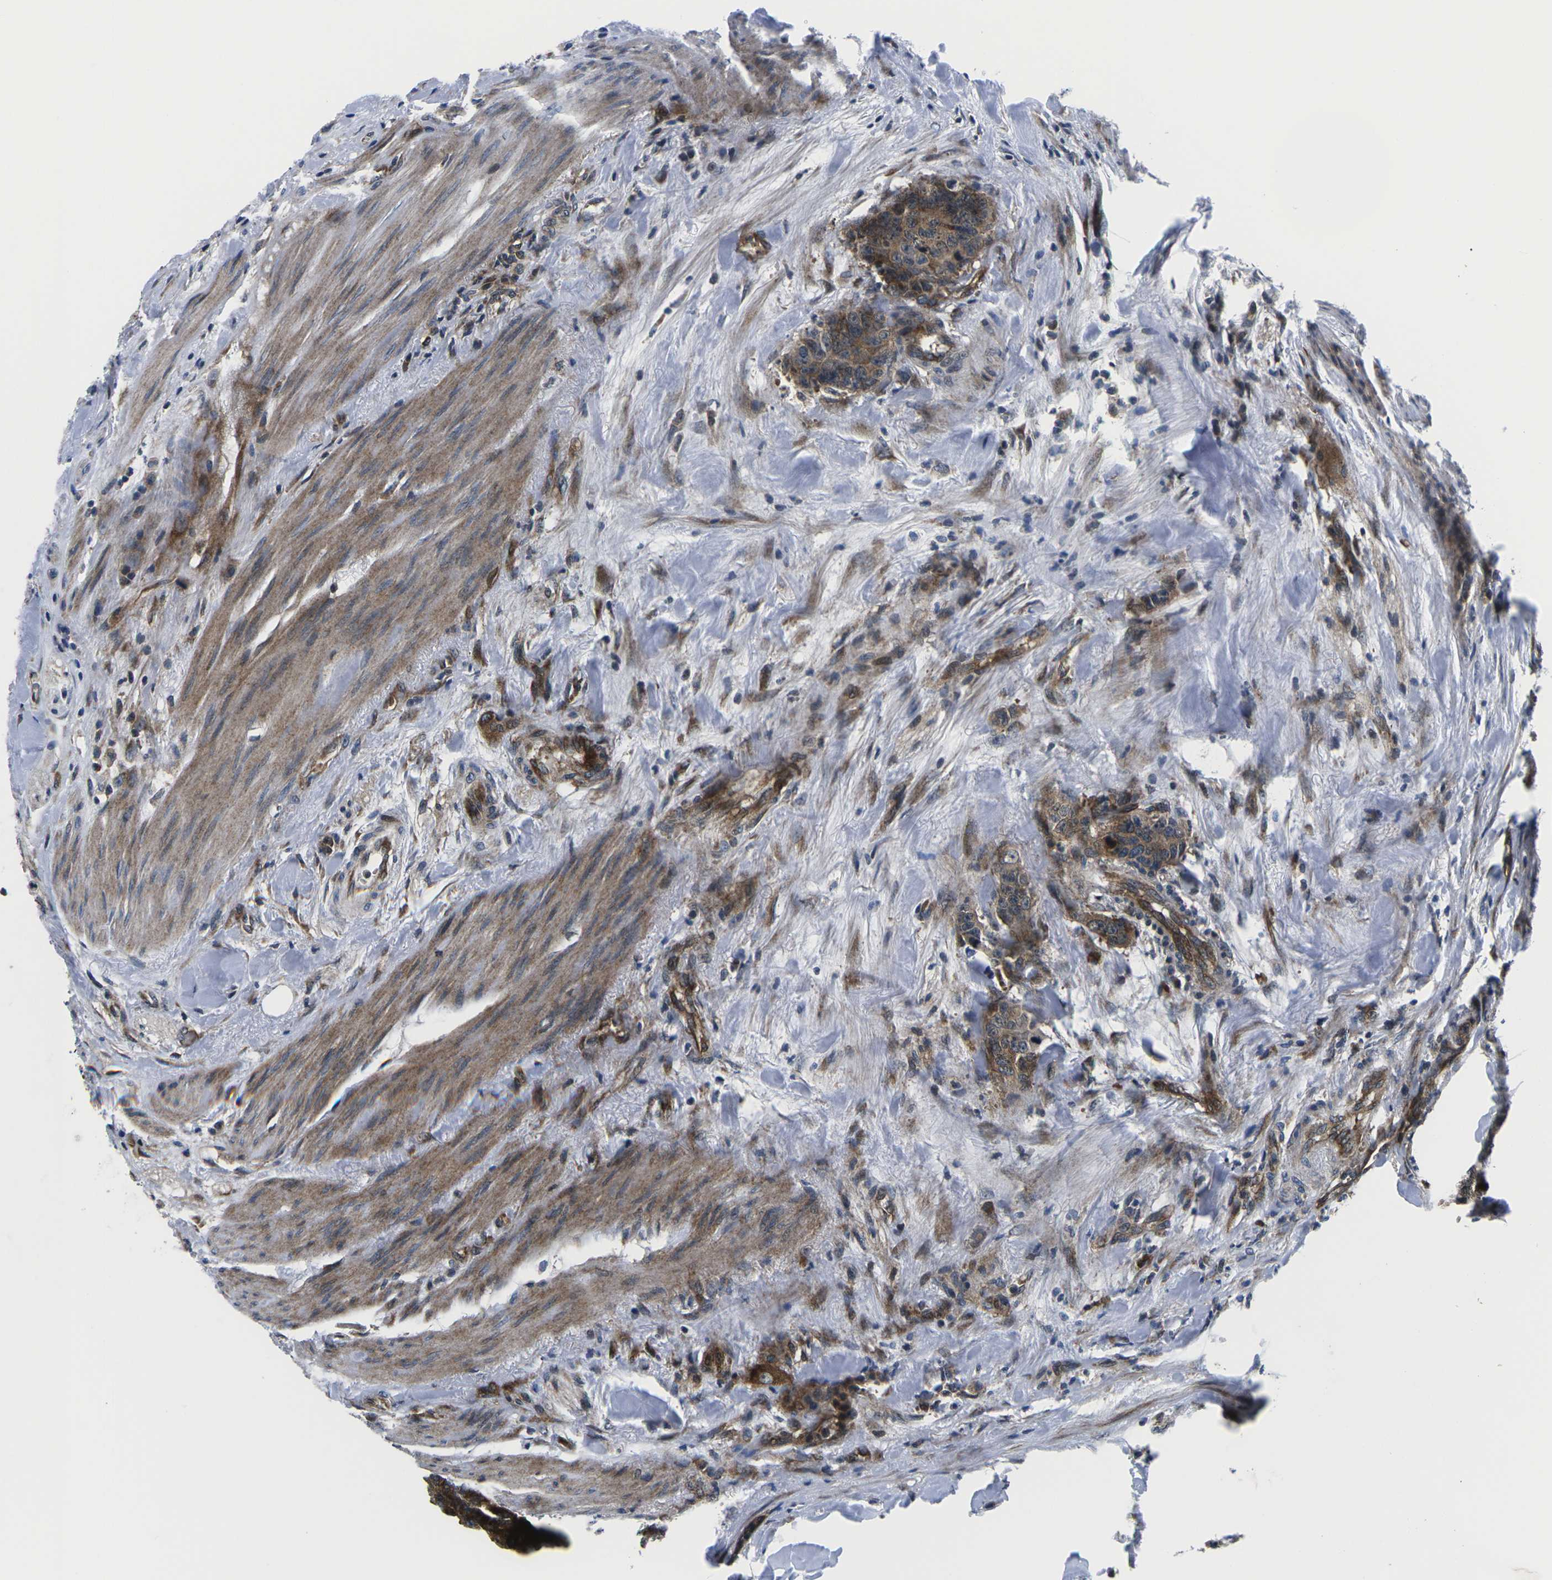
{"staining": {"intensity": "moderate", "quantity": ">75%", "location": "cytoplasmic/membranous"}, "tissue": "colorectal cancer", "cell_type": "Tumor cells", "image_type": "cancer", "snomed": [{"axis": "morphology", "description": "Adenocarcinoma, NOS"}, {"axis": "topography", "description": "Colon"}], "caption": "IHC (DAB) staining of human colorectal adenocarcinoma shows moderate cytoplasmic/membranous protein staining in approximately >75% of tumor cells.", "gene": "EIF4E", "patient": {"sex": "female", "age": 86}}